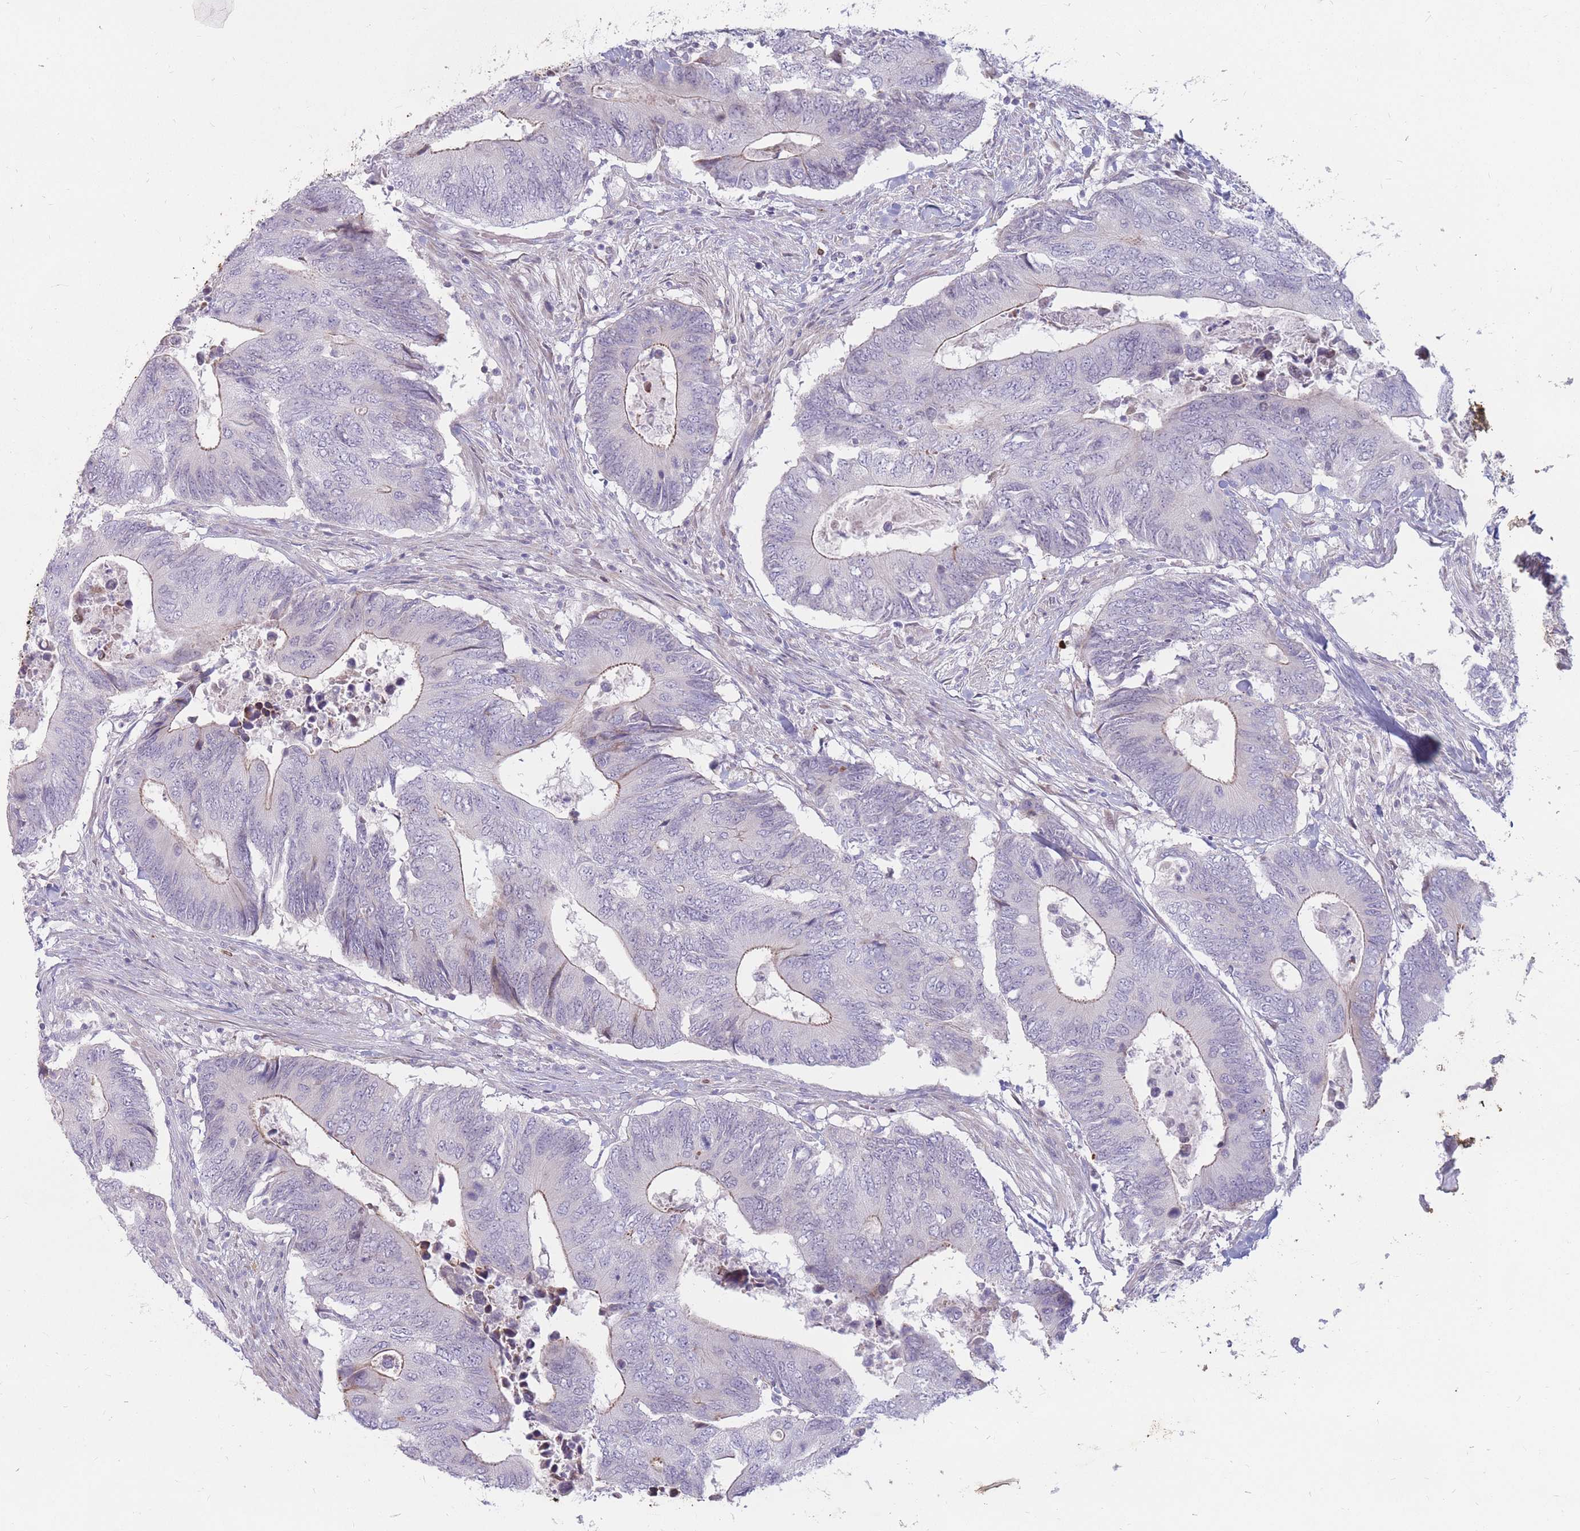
{"staining": {"intensity": "weak", "quantity": "25%-75%", "location": "cytoplasmic/membranous"}, "tissue": "colorectal cancer", "cell_type": "Tumor cells", "image_type": "cancer", "snomed": [{"axis": "morphology", "description": "Adenocarcinoma, NOS"}, {"axis": "topography", "description": "Colon"}], "caption": "Tumor cells show low levels of weak cytoplasmic/membranous expression in approximately 25%-75% of cells in human colorectal cancer (adenocarcinoma).", "gene": "PTGDR", "patient": {"sex": "male", "age": 87}}